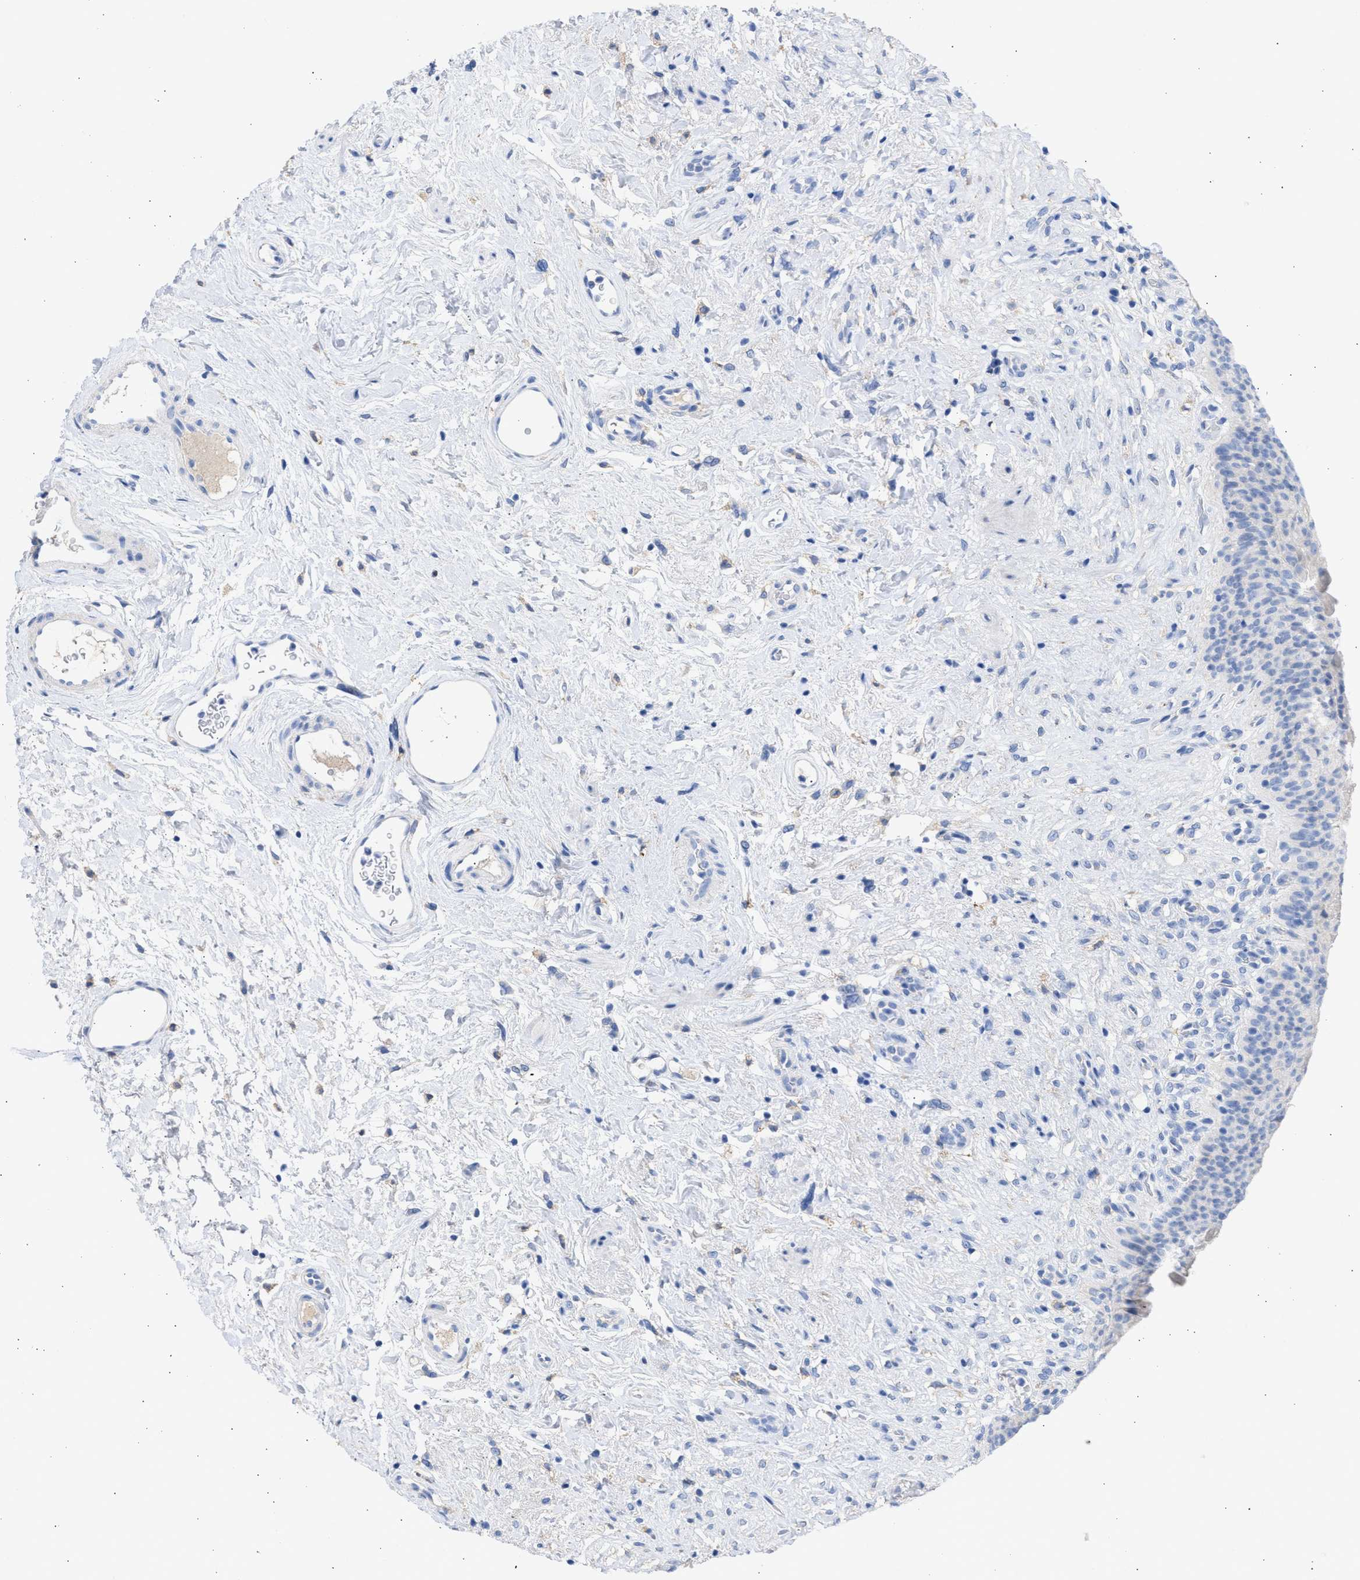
{"staining": {"intensity": "negative", "quantity": "none", "location": "none"}, "tissue": "urinary bladder", "cell_type": "Urothelial cells", "image_type": "normal", "snomed": [{"axis": "morphology", "description": "Normal tissue, NOS"}, {"axis": "topography", "description": "Urinary bladder"}], "caption": "DAB immunohistochemical staining of normal human urinary bladder shows no significant staining in urothelial cells.", "gene": "RSPH1", "patient": {"sex": "female", "age": 79}}